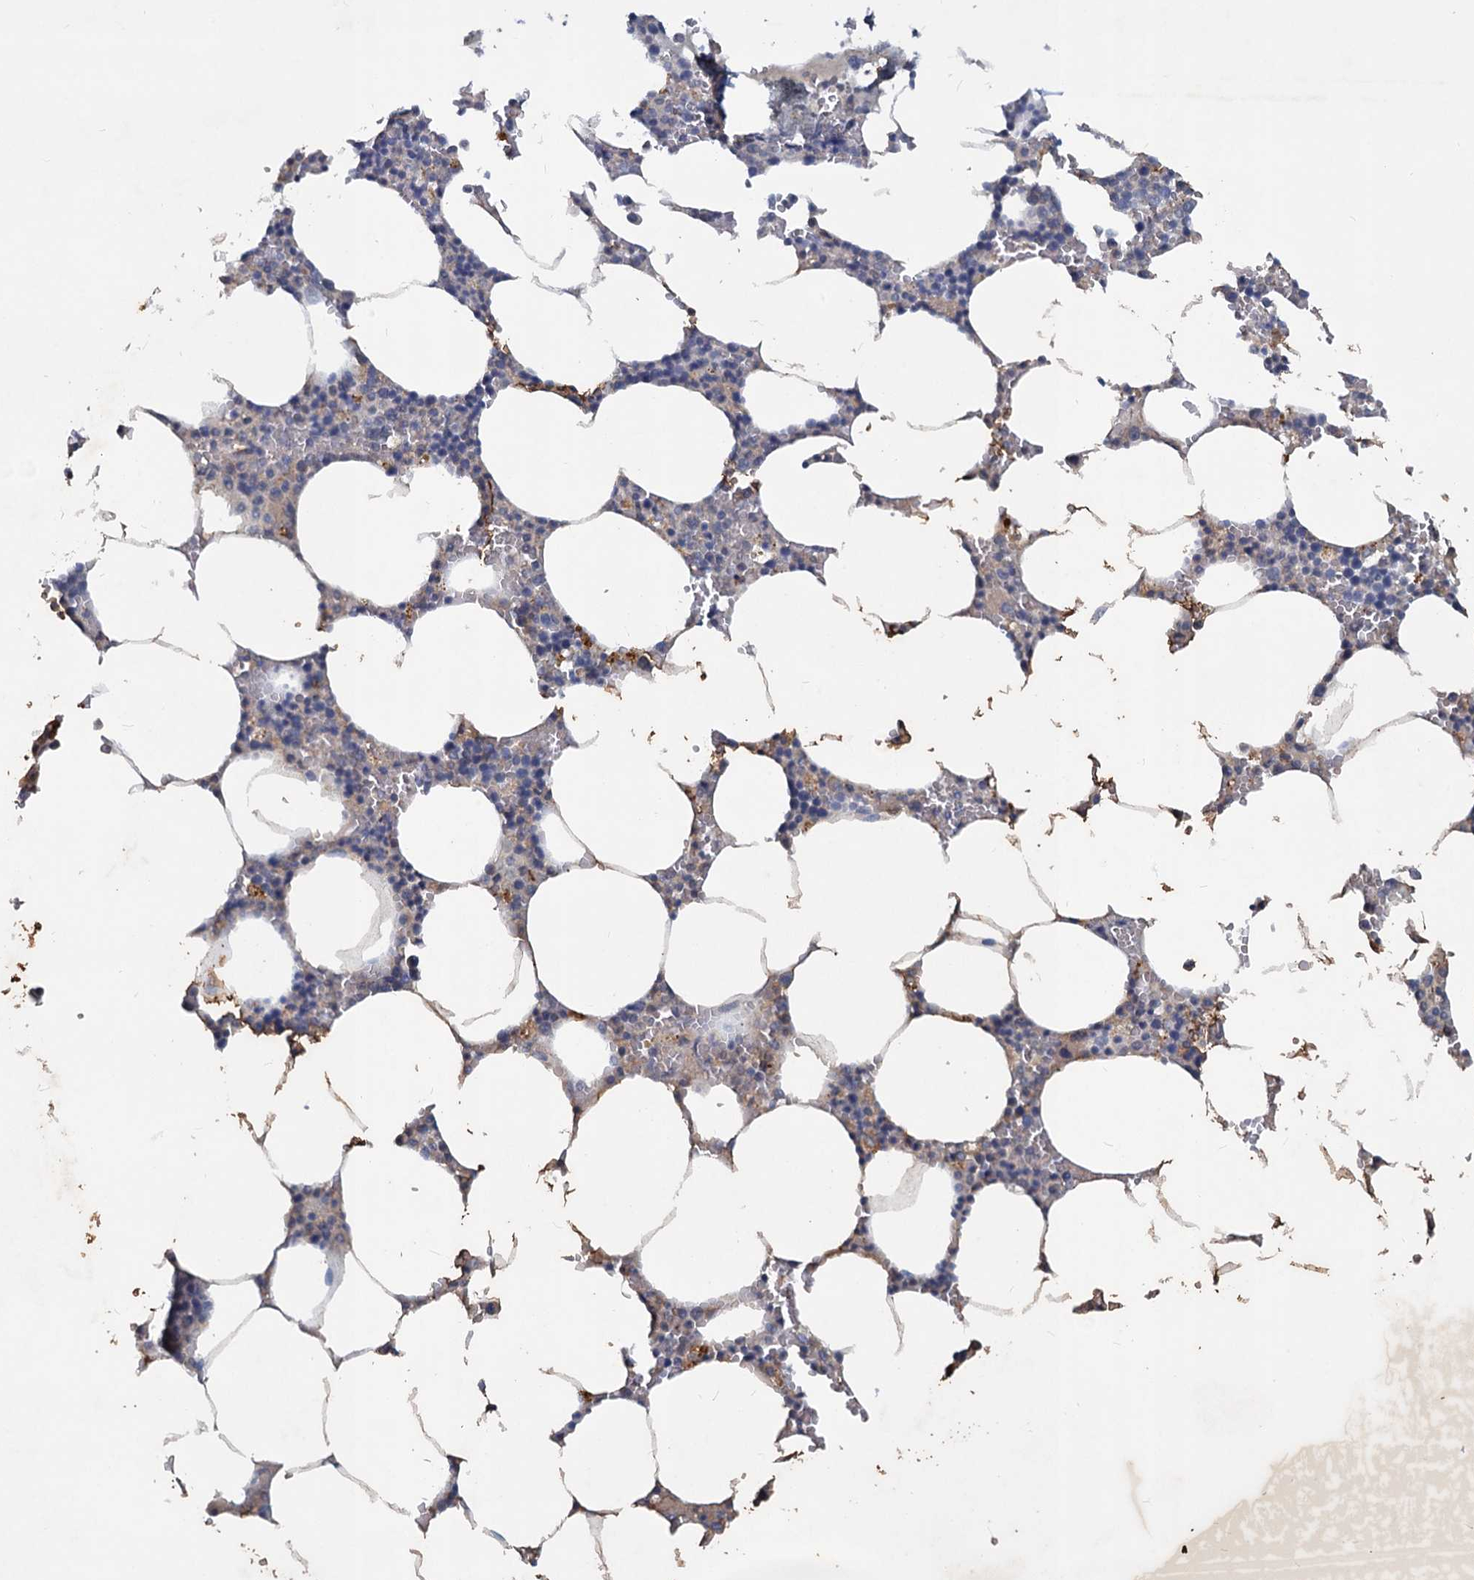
{"staining": {"intensity": "negative", "quantity": "none", "location": "none"}, "tissue": "bone marrow", "cell_type": "Hematopoietic cells", "image_type": "normal", "snomed": [{"axis": "morphology", "description": "Normal tissue, NOS"}, {"axis": "topography", "description": "Bone marrow"}], "caption": "Immunohistochemistry micrograph of benign bone marrow: bone marrow stained with DAB exhibits no significant protein positivity in hematopoietic cells. The staining is performed using DAB brown chromogen with nuclei counter-stained in using hematoxylin.", "gene": "SLC2A7", "patient": {"sex": "male", "age": 70}}